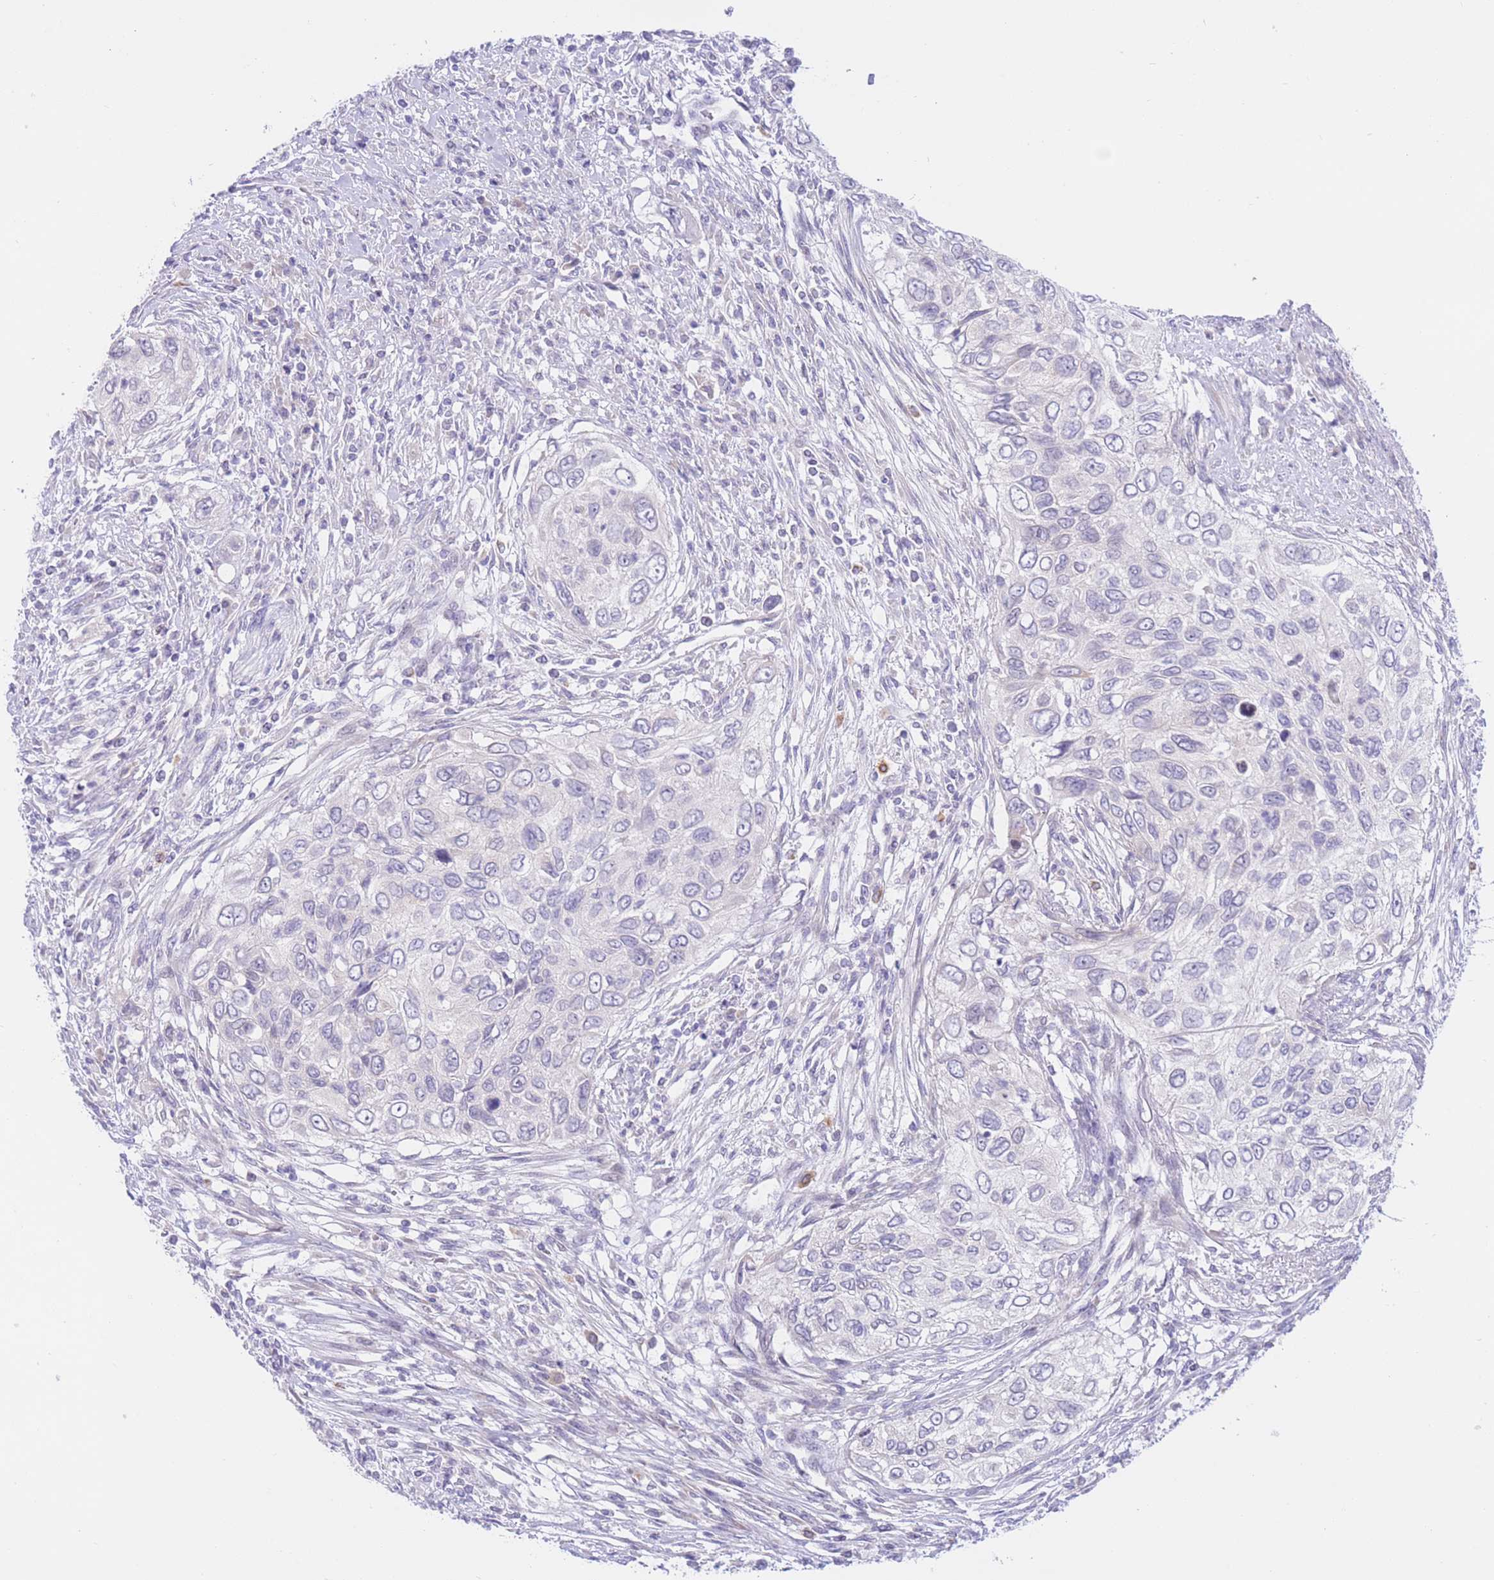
{"staining": {"intensity": "negative", "quantity": "none", "location": "none"}, "tissue": "urothelial cancer", "cell_type": "Tumor cells", "image_type": "cancer", "snomed": [{"axis": "morphology", "description": "Urothelial carcinoma, High grade"}, {"axis": "topography", "description": "Urinary bladder"}], "caption": "The image exhibits no staining of tumor cells in urothelial cancer.", "gene": "RPL39L", "patient": {"sex": "female", "age": 60}}